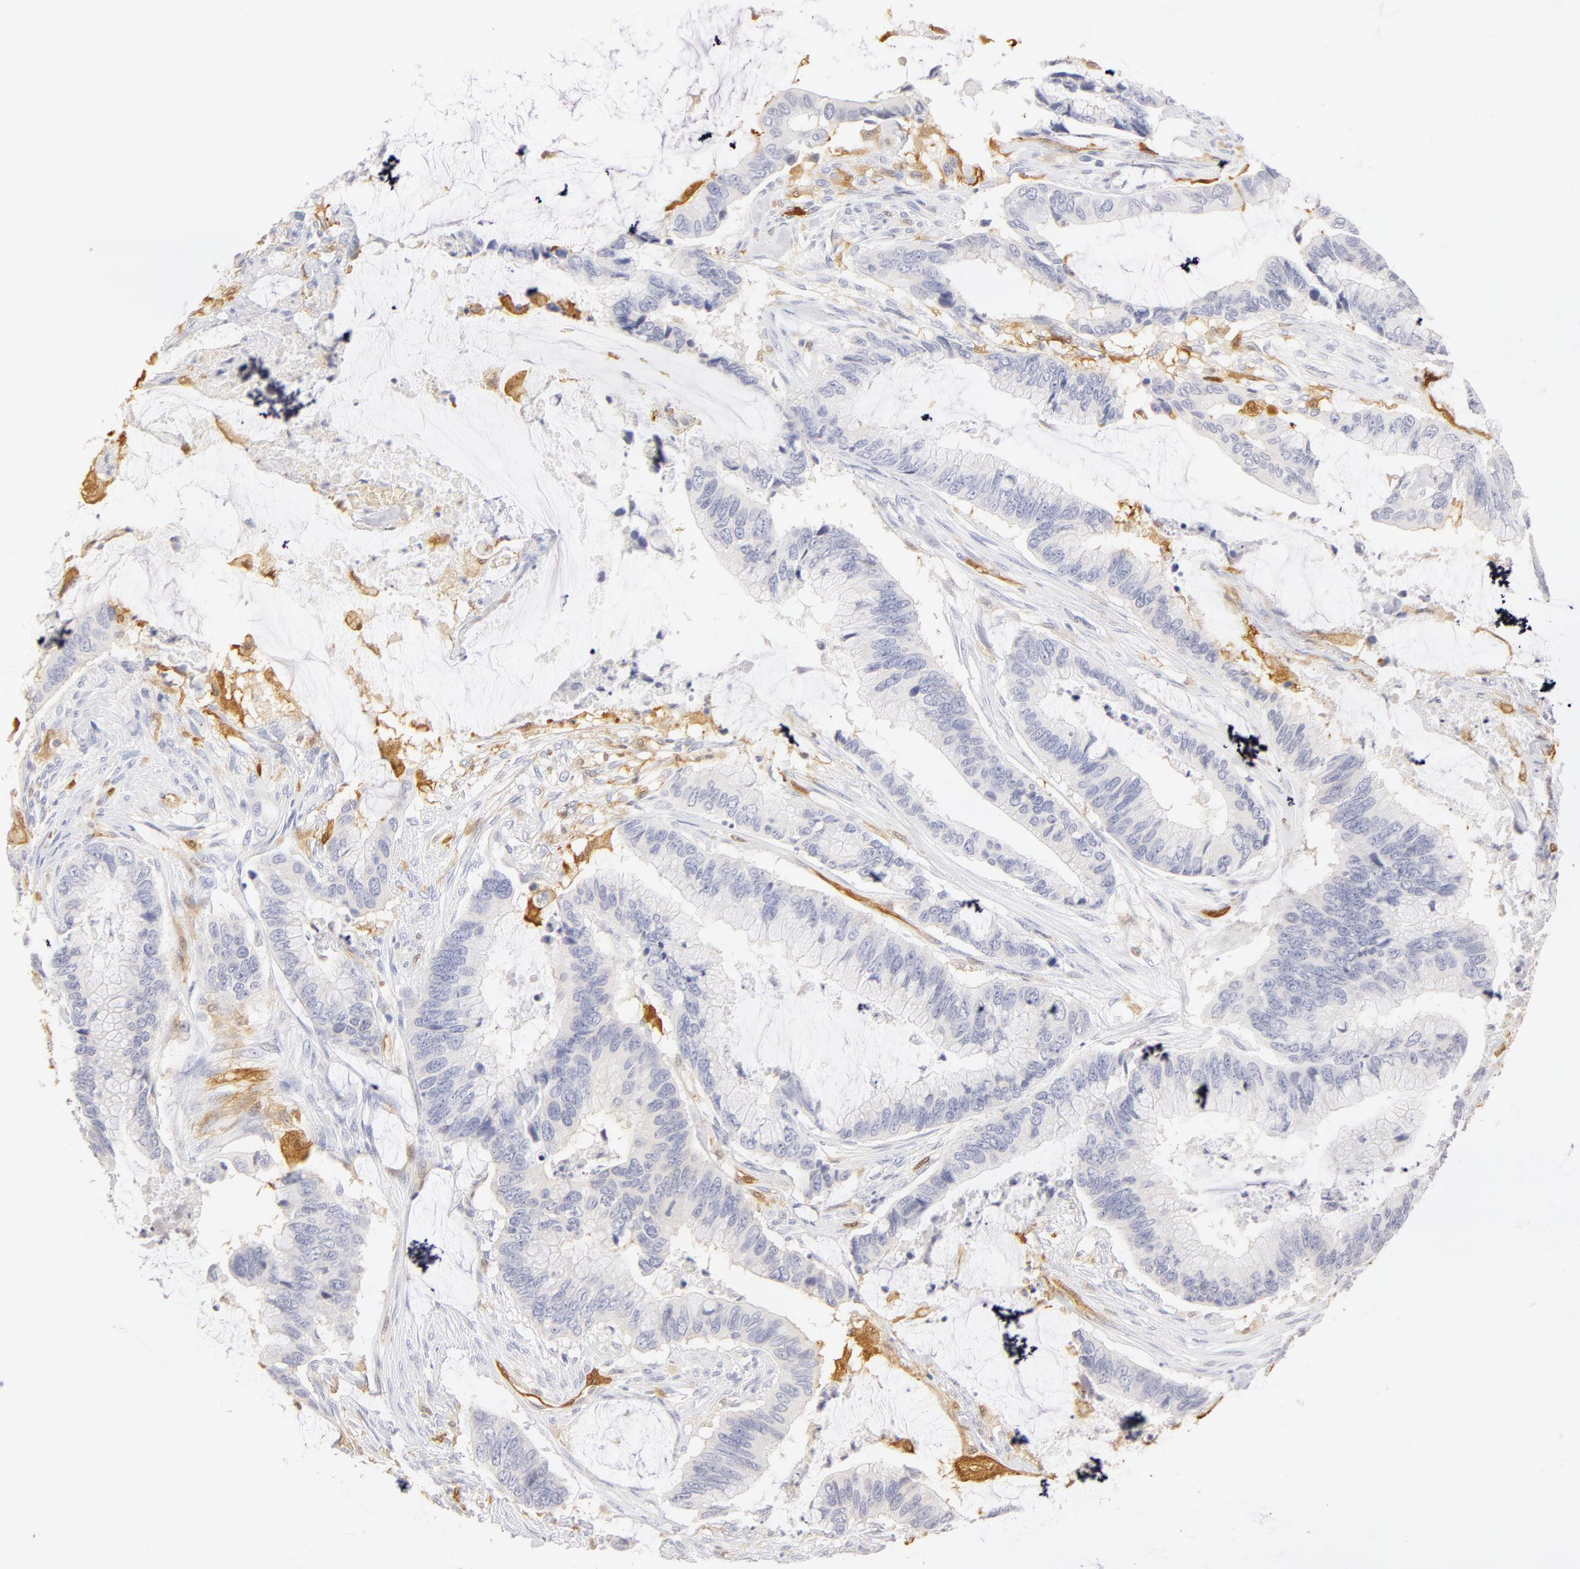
{"staining": {"intensity": "negative", "quantity": "none", "location": "none"}, "tissue": "colorectal cancer", "cell_type": "Tumor cells", "image_type": "cancer", "snomed": [{"axis": "morphology", "description": "Adenocarcinoma, NOS"}, {"axis": "topography", "description": "Rectum"}], "caption": "Tumor cells show no significant protein expression in colorectal cancer. (DAB immunohistochemistry (IHC) visualized using brightfield microscopy, high magnification).", "gene": "CA2", "patient": {"sex": "female", "age": 59}}